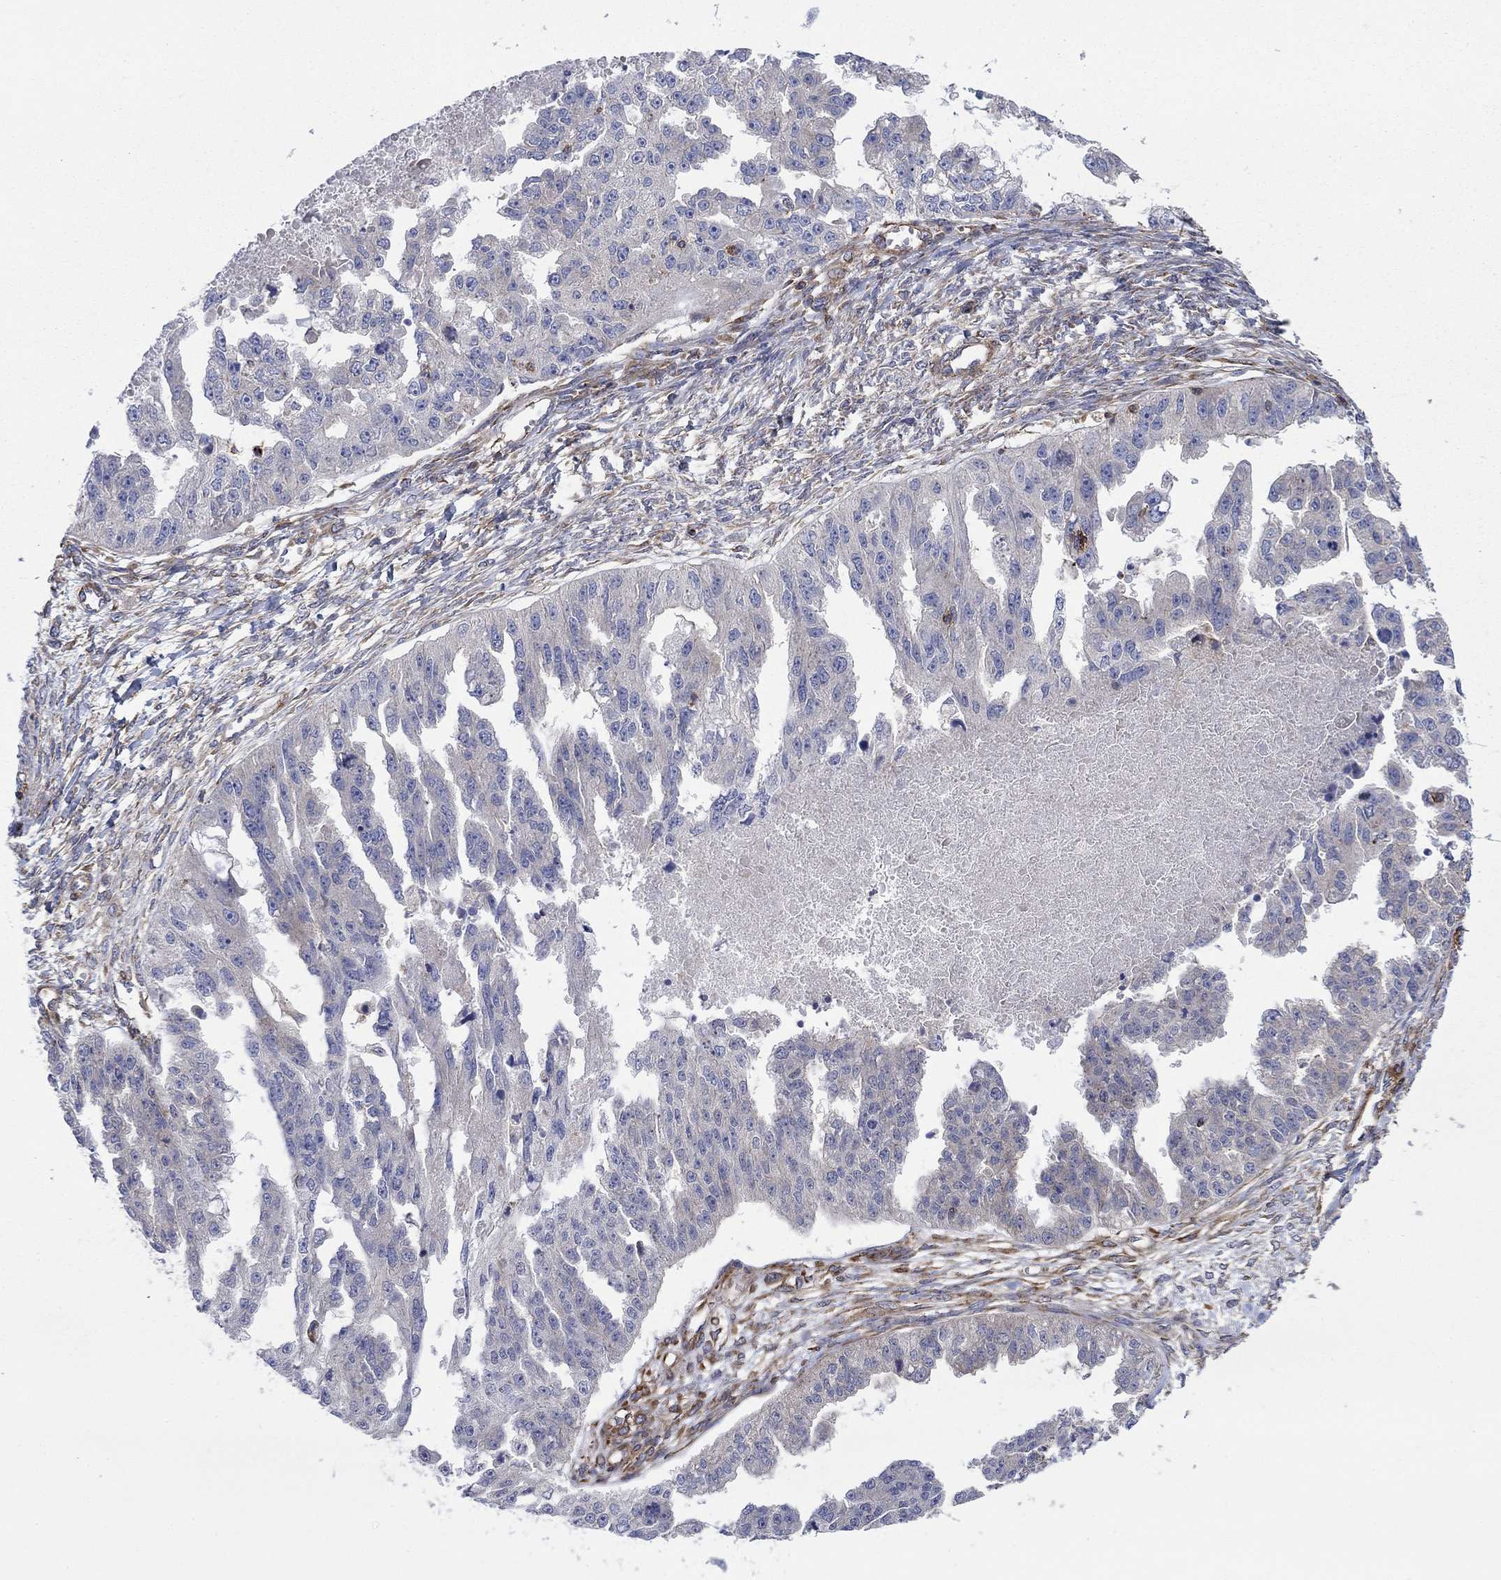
{"staining": {"intensity": "weak", "quantity": "25%-75%", "location": "cytoplasmic/membranous"}, "tissue": "ovarian cancer", "cell_type": "Tumor cells", "image_type": "cancer", "snomed": [{"axis": "morphology", "description": "Cystadenocarcinoma, serous, NOS"}, {"axis": "topography", "description": "Ovary"}], "caption": "Weak cytoplasmic/membranous expression for a protein is seen in about 25%-75% of tumor cells of ovarian serous cystadenocarcinoma using immunohistochemistry (IHC).", "gene": "PAG1", "patient": {"sex": "female", "age": 58}}